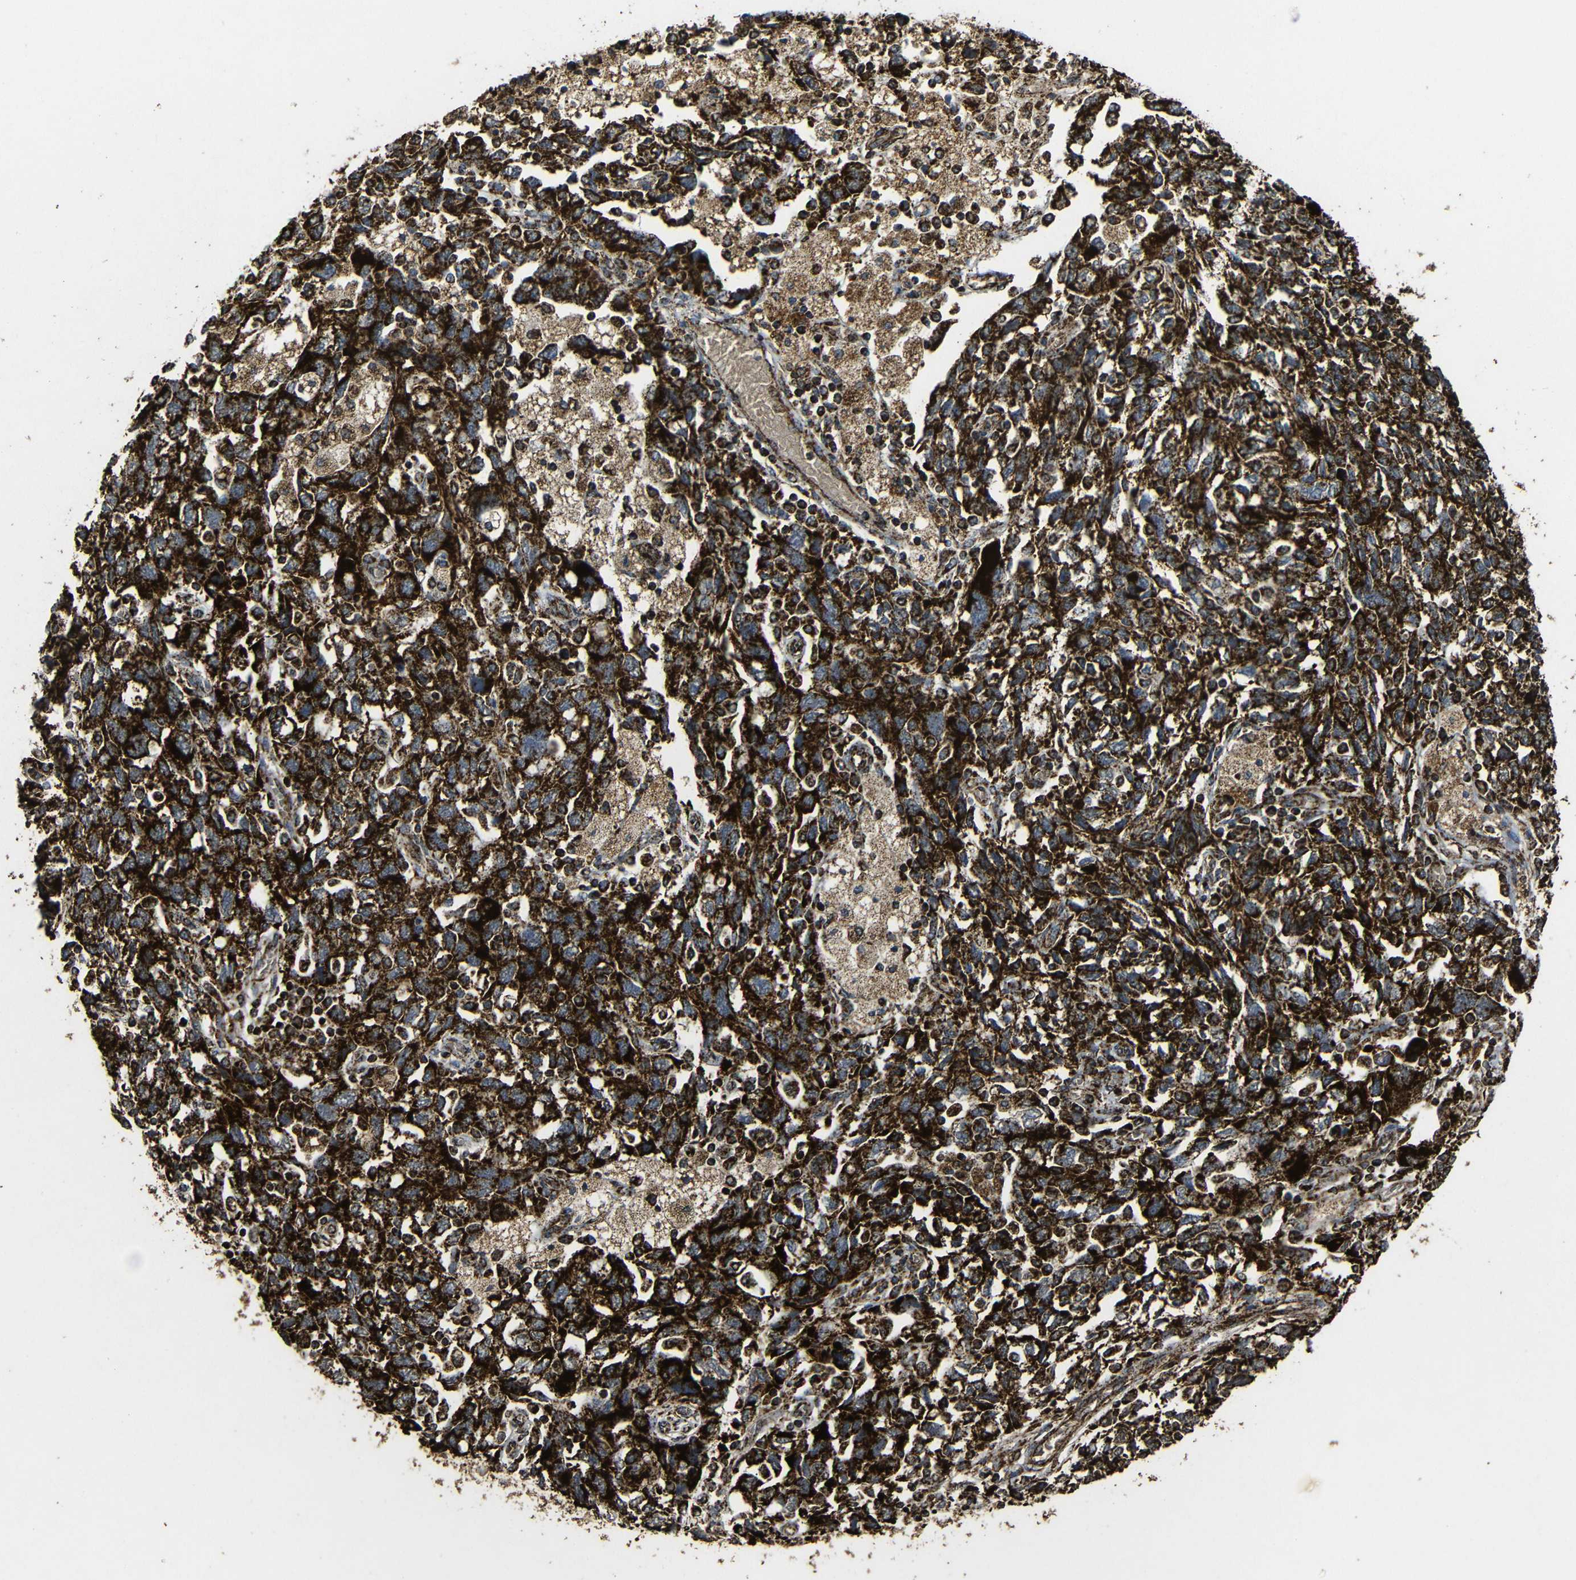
{"staining": {"intensity": "strong", "quantity": ">75%", "location": "cytoplasmic/membranous"}, "tissue": "ovarian cancer", "cell_type": "Tumor cells", "image_type": "cancer", "snomed": [{"axis": "morphology", "description": "Carcinoma, NOS"}, {"axis": "morphology", "description": "Cystadenocarcinoma, serous, NOS"}, {"axis": "topography", "description": "Ovary"}], "caption": "High-power microscopy captured an immunohistochemistry (IHC) micrograph of ovarian cancer (carcinoma), revealing strong cytoplasmic/membranous expression in approximately >75% of tumor cells.", "gene": "ATP5F1A", "patient": {"sex": "female", "age": 69}}